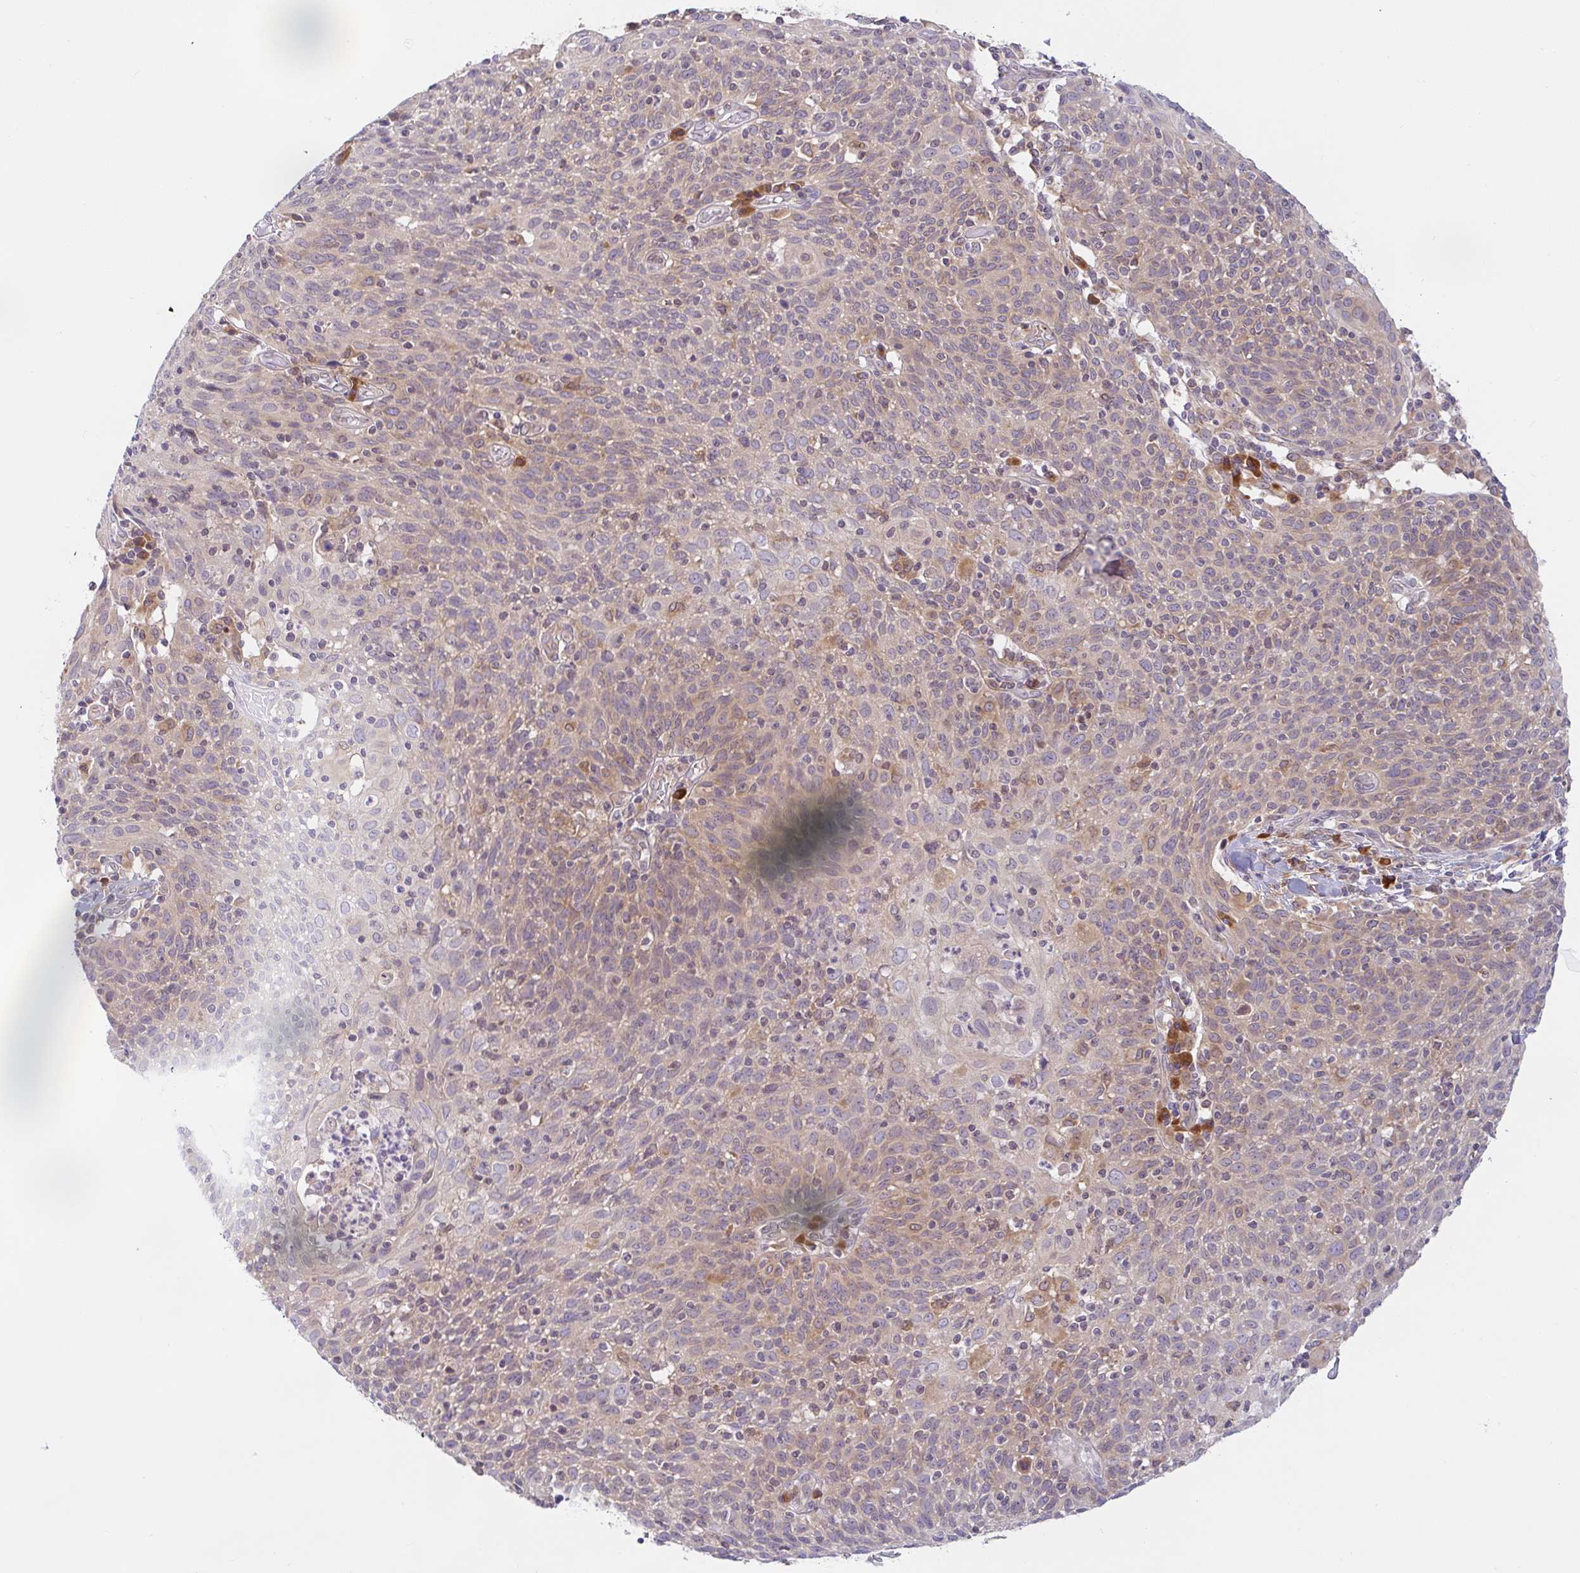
{"staining": {"intensity": "weak", "quantity": "25%-75%", "location": "cytoplasmic/membranous"}, "tissue": "cervical cancer", "cell_type": "Tumor cells", "image_type": "cancer", "snomed": [{"axis": "morphology", "description": "Squamous cell carcinoma, NOS"}, {"axis": "topography", "description": "Cervix"}], "caption": "Immunohistochemical staining of cervical cancer (squamous cell carcinoma) demonstrates low levels of weak cytoplasmic/membranous protein staining in approximately 25%-75% of tumor cells. The staining was performed using DAB (3,3'-diaminobenzidine) to visualize the protein expression in brown, while the nuclei were stained in blue with hematoxylin (Magnification: 20x).", "gene": "DERL2", "patient": {"sex": "female", "age": 52}}